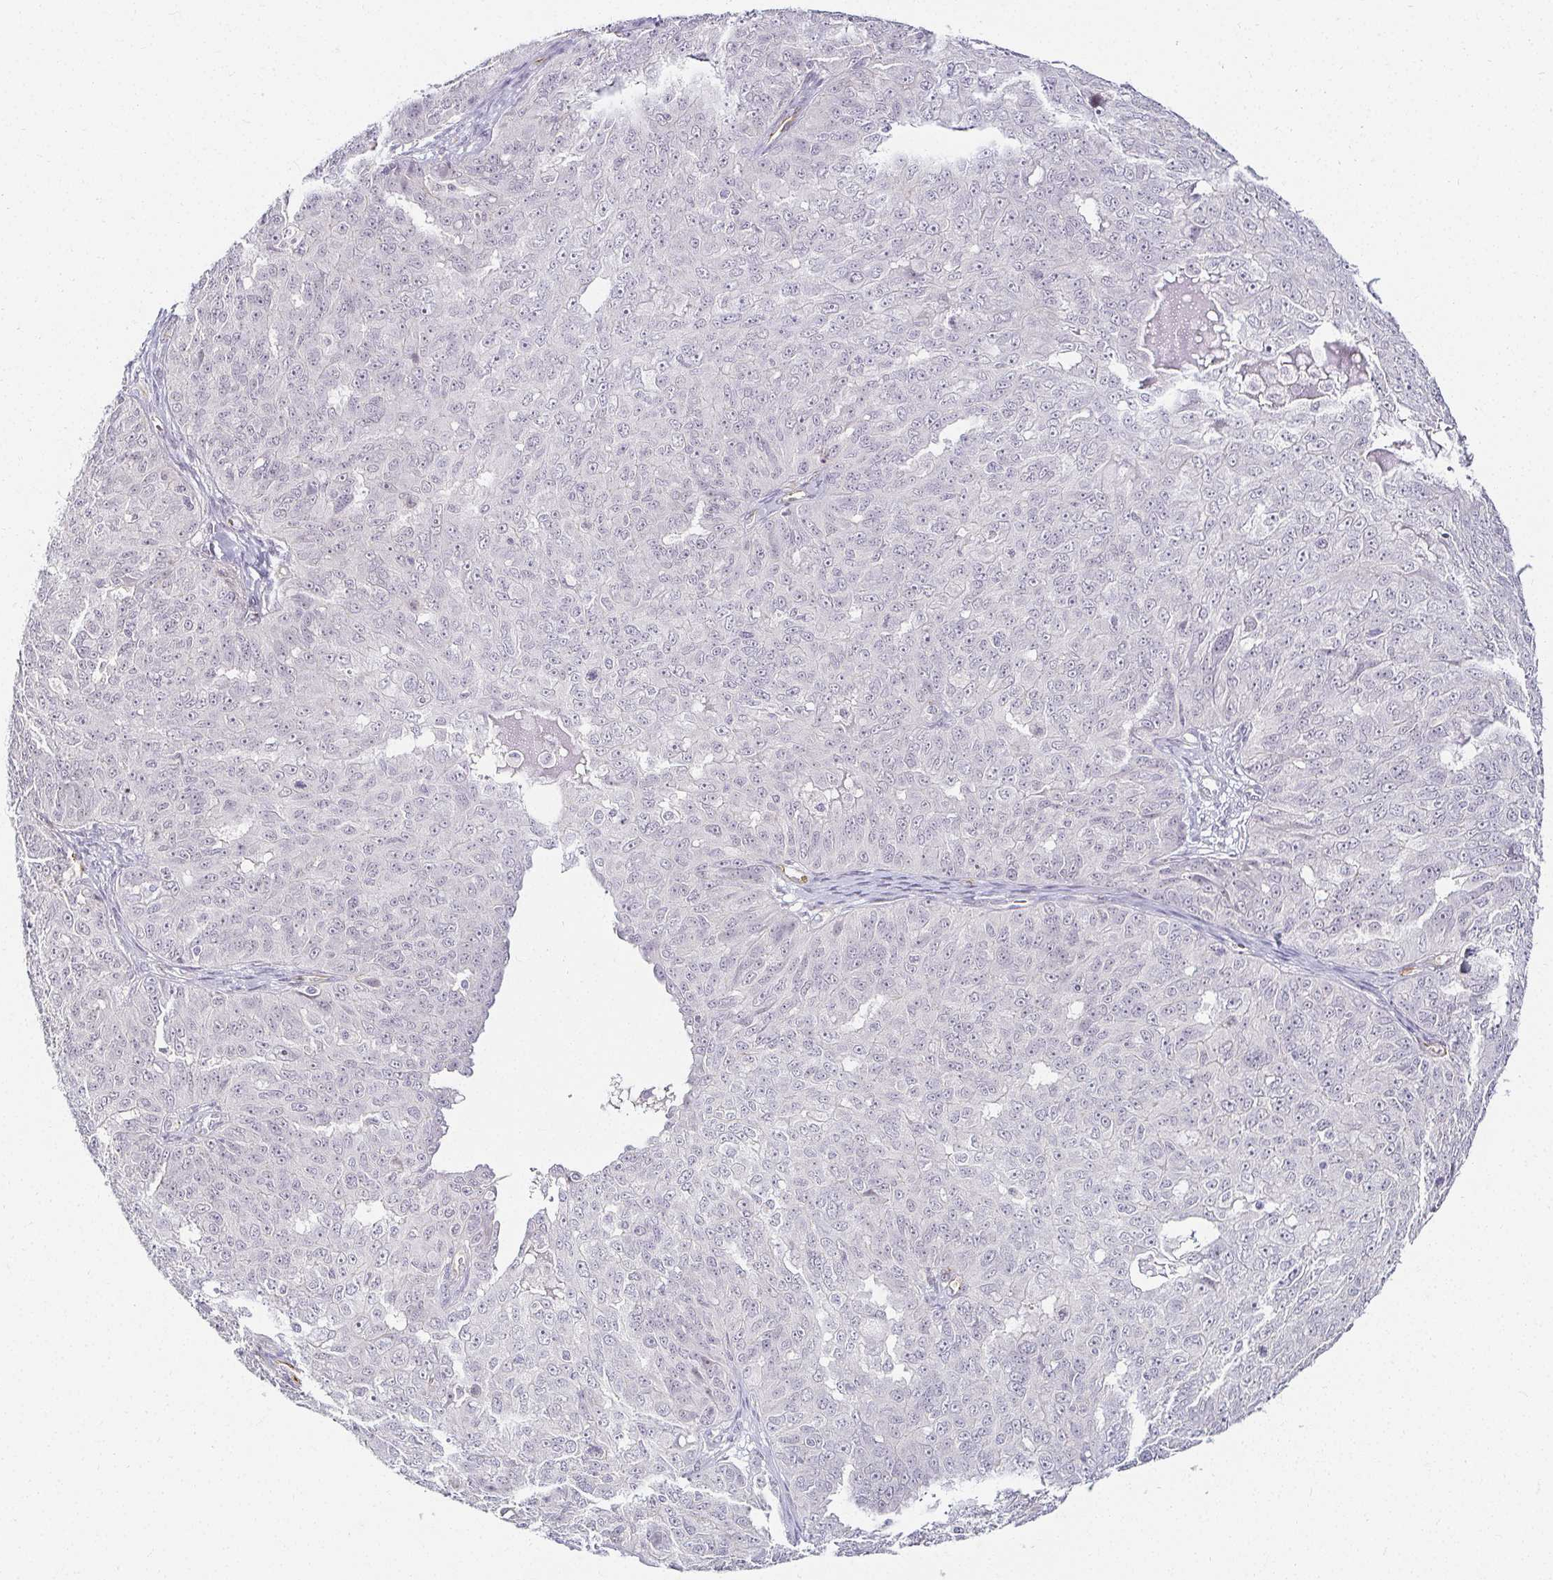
{"staining": {"intensity": "negative", "quantity": "none", "location": "none"}, "tissue": "ovarian cancer", "cell_type": "Tumor cells", "image_type": "cancer", "snomed": [{"axis": "morphology", "description": "Carcinoma, endometroid"}, {"axis": "topography", "description": "Ovary"}], "caption": "IHC image of human ovarian endometroid carcinoma stained for a protein (brown), which reveals no expression in tumor cells.", "gene": "ACAN", "patient": {"sex": "female", "age": 70}}